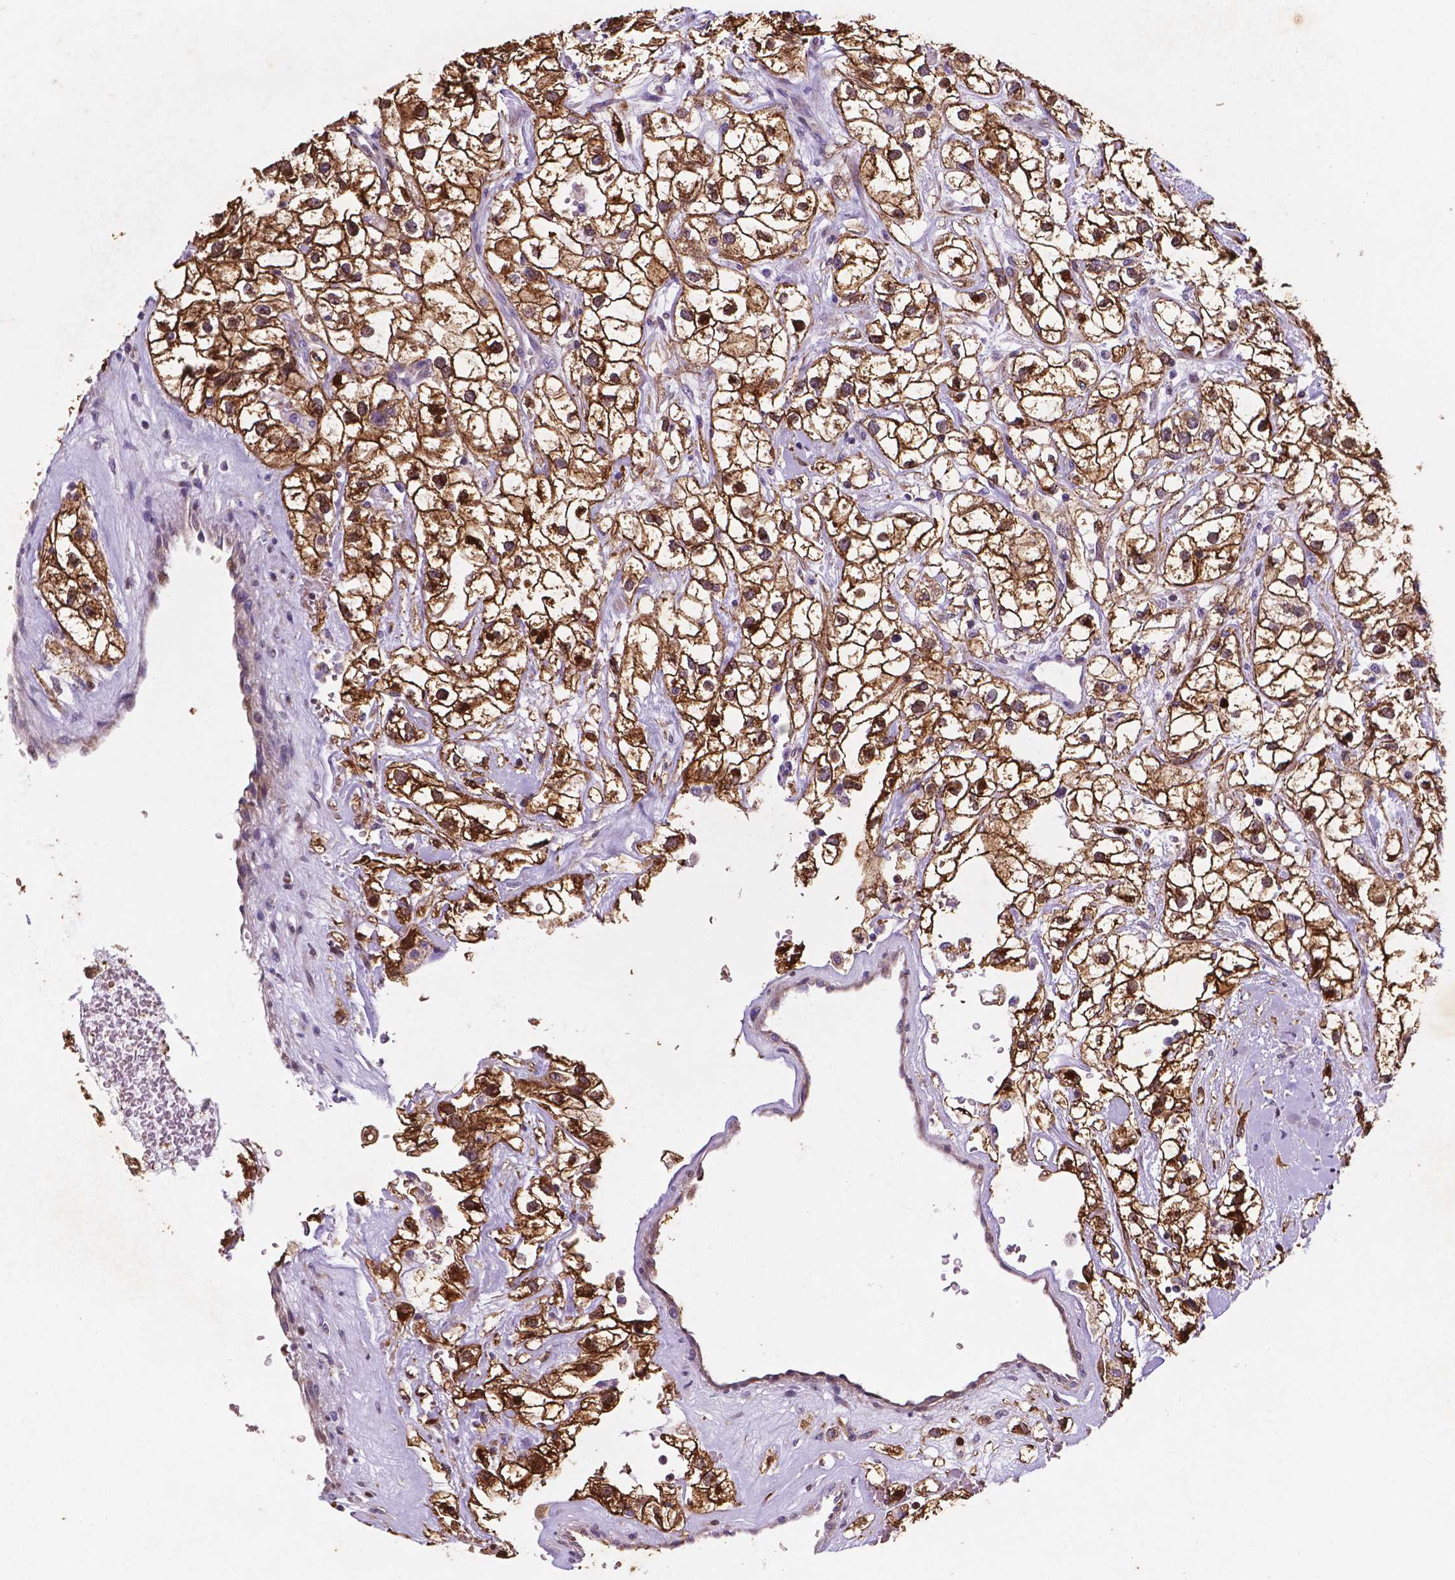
{"staining": {"intensity": "strong", "quantity": ">75%", "location": "cytoplasmic/membranous,nuclear"}, "tissue": "renal cancer", "cell_type": "Tumor cells", "image_type": "cancer", "snomed": [{"axis": "morphology", "description": "Adenocarcinoma, NOS"}, {"axis": "topography", "description": "Kidney"}], "caption": "An immunohistochemistry image of neoplastic tissue is shown. Protein staining in brown labels strong cytoplasmic/membranous and nuclear positivity in adenocarcinoma (renal) within tumor cells.", "gene": "TM4SF20", "patient": {"sex": "male", "age": 59}}